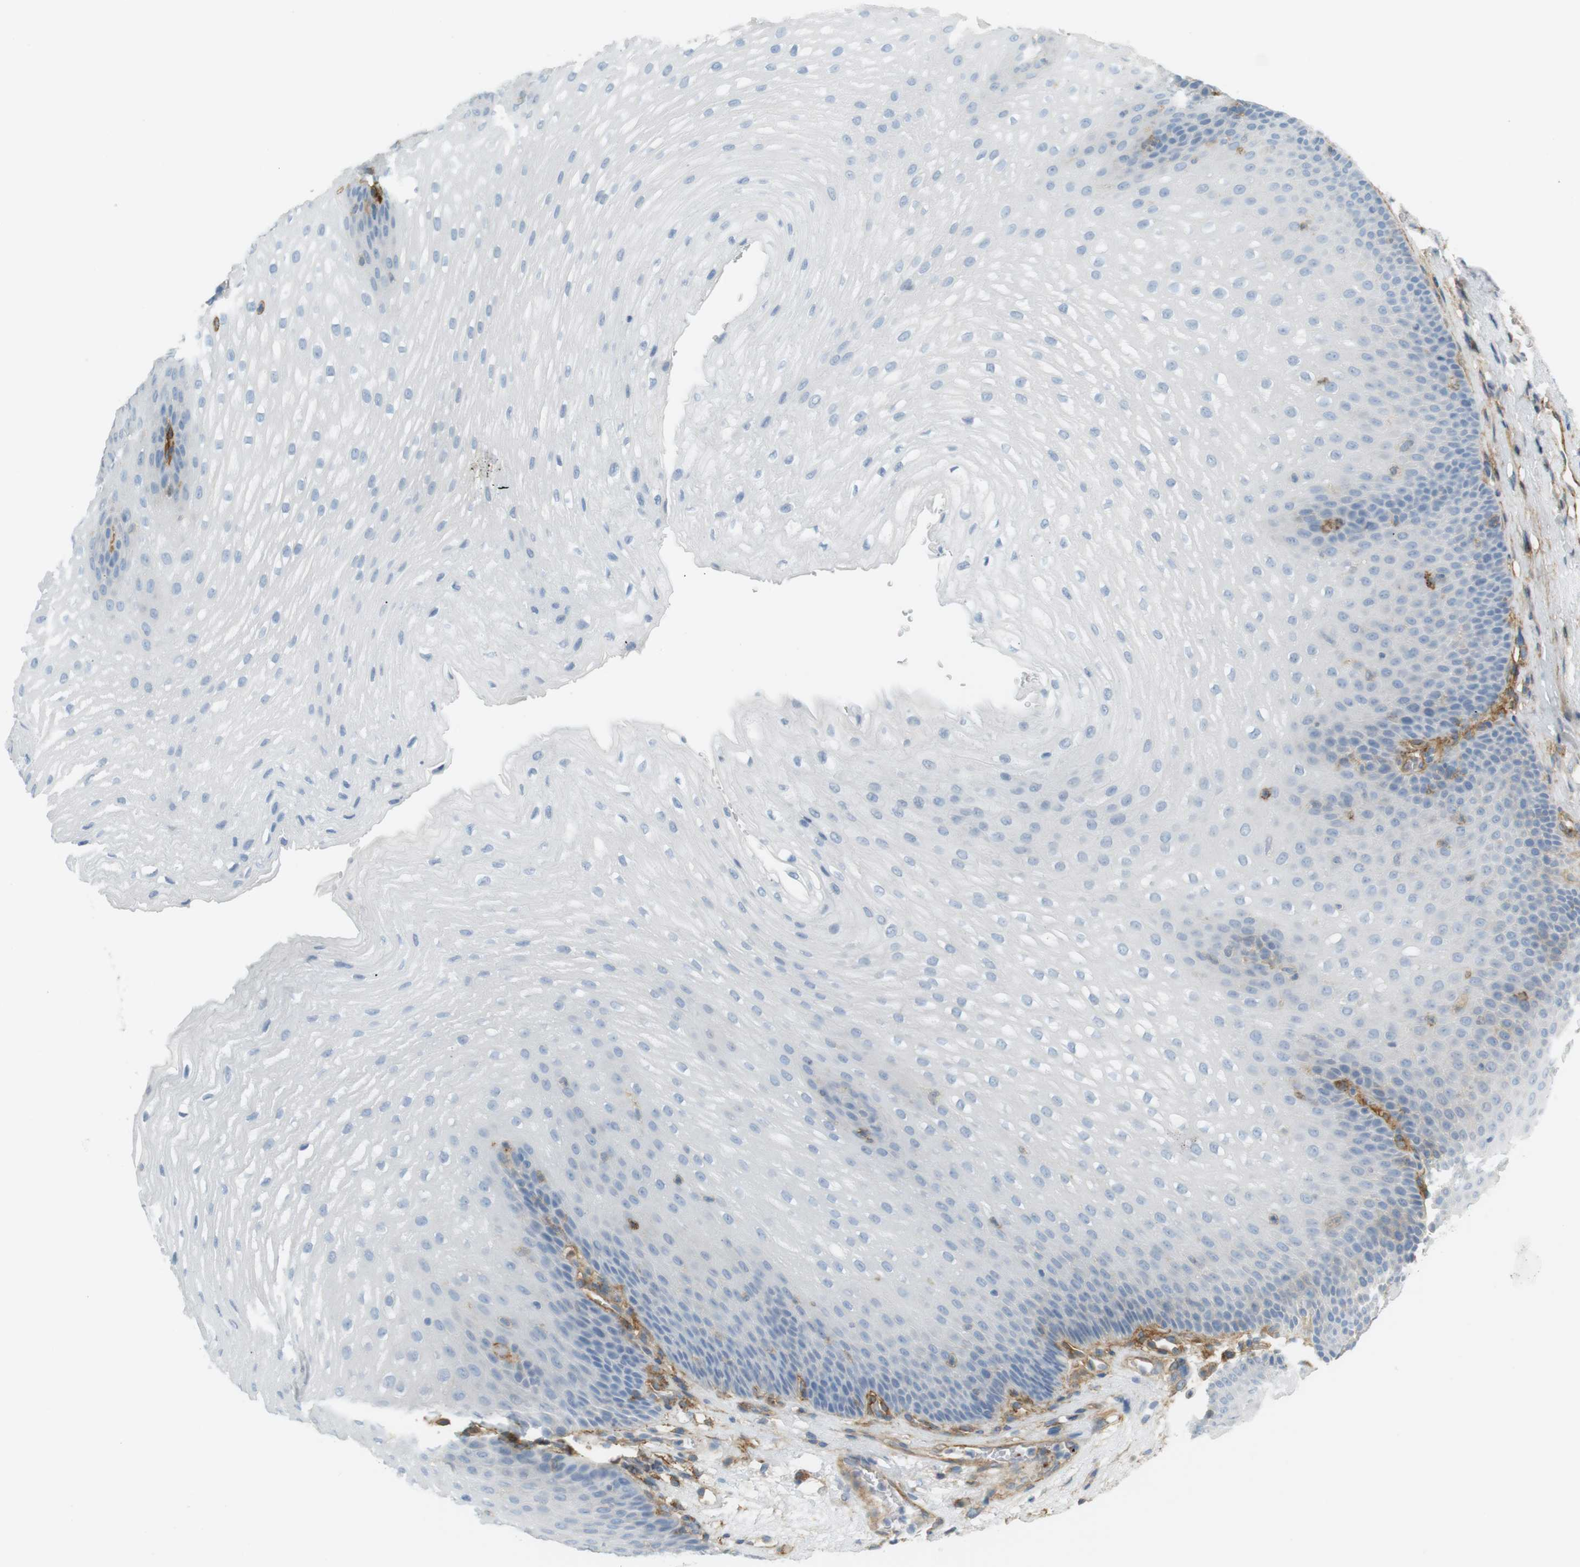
{"staining": {"intensity": "negative", "quantity": "none", "location": "none"}, "tissue": "esophagus", "cell_type": "Squamous epithelial cells", "image_type": "normal", "snomed": [{"axis": "morphology", "description": "Normal tissue, NOS"}, {"axis": "topography", "description": "Esophagus"}], "caption": "Histopathology image shows no protein positivity in squamous epithelial cells of benign esophagus.", "gene": "F2R", "patient": {"sex": "male", "age": 48}}